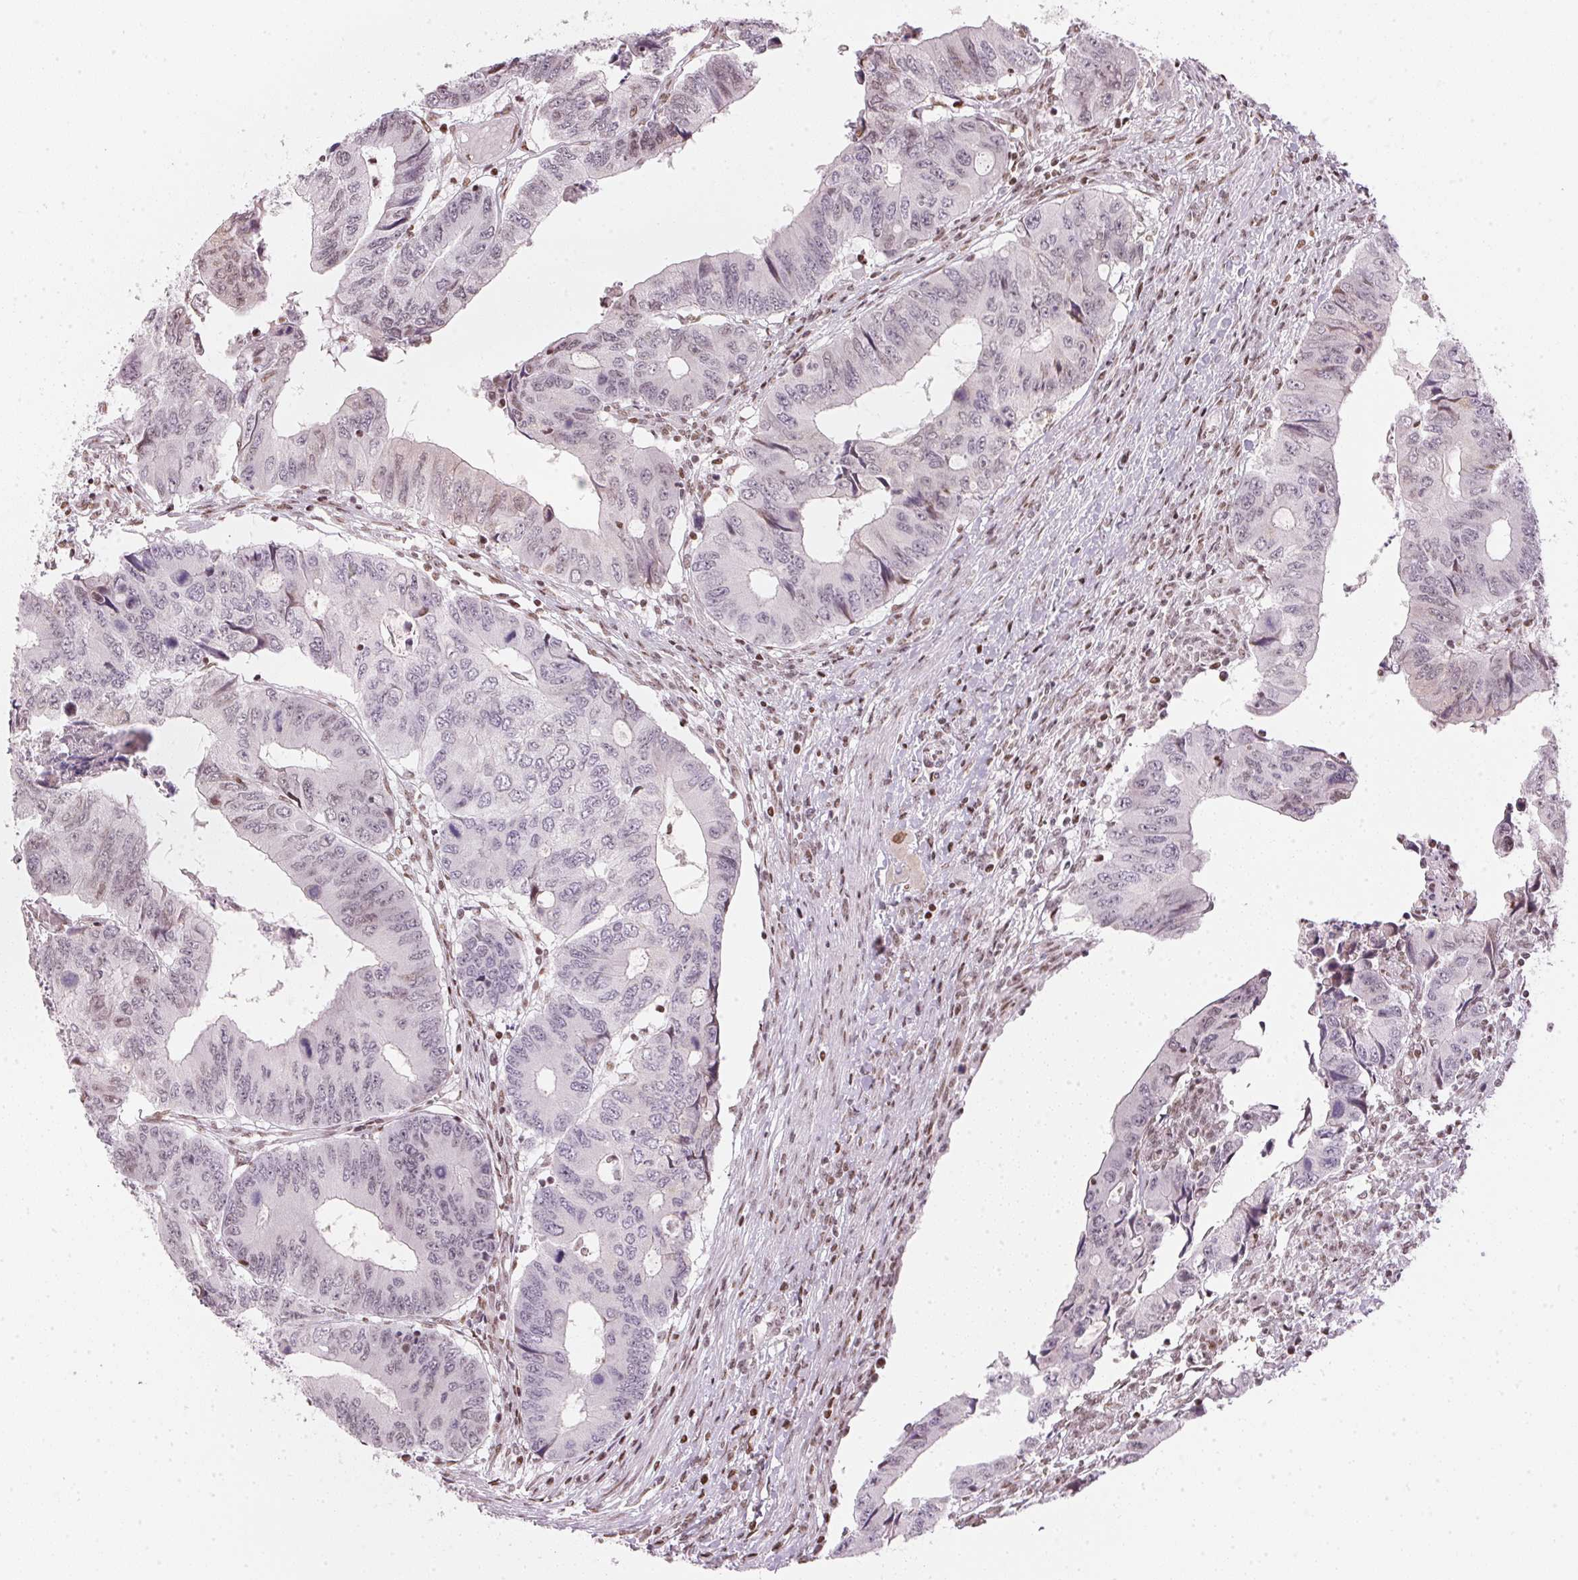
{"staining": {"intensity": "weak", "quantity": "<25%", "location": "nuclear"}, "tissue": "colorectal cancer", "cell_type": "Tumor cells", "image_type": "cancer", "snomed": [{"axis": "morphology", "description": "Adenocarcinoma, NOS"}, {"axis": "topography", "description": "Colon"}], "caption": "Tumor cells are negative for protein expression in human colorectal adenocarcinoma.", "gene": "KAT6A", "patient": {"sex": "male", "age": 53}}